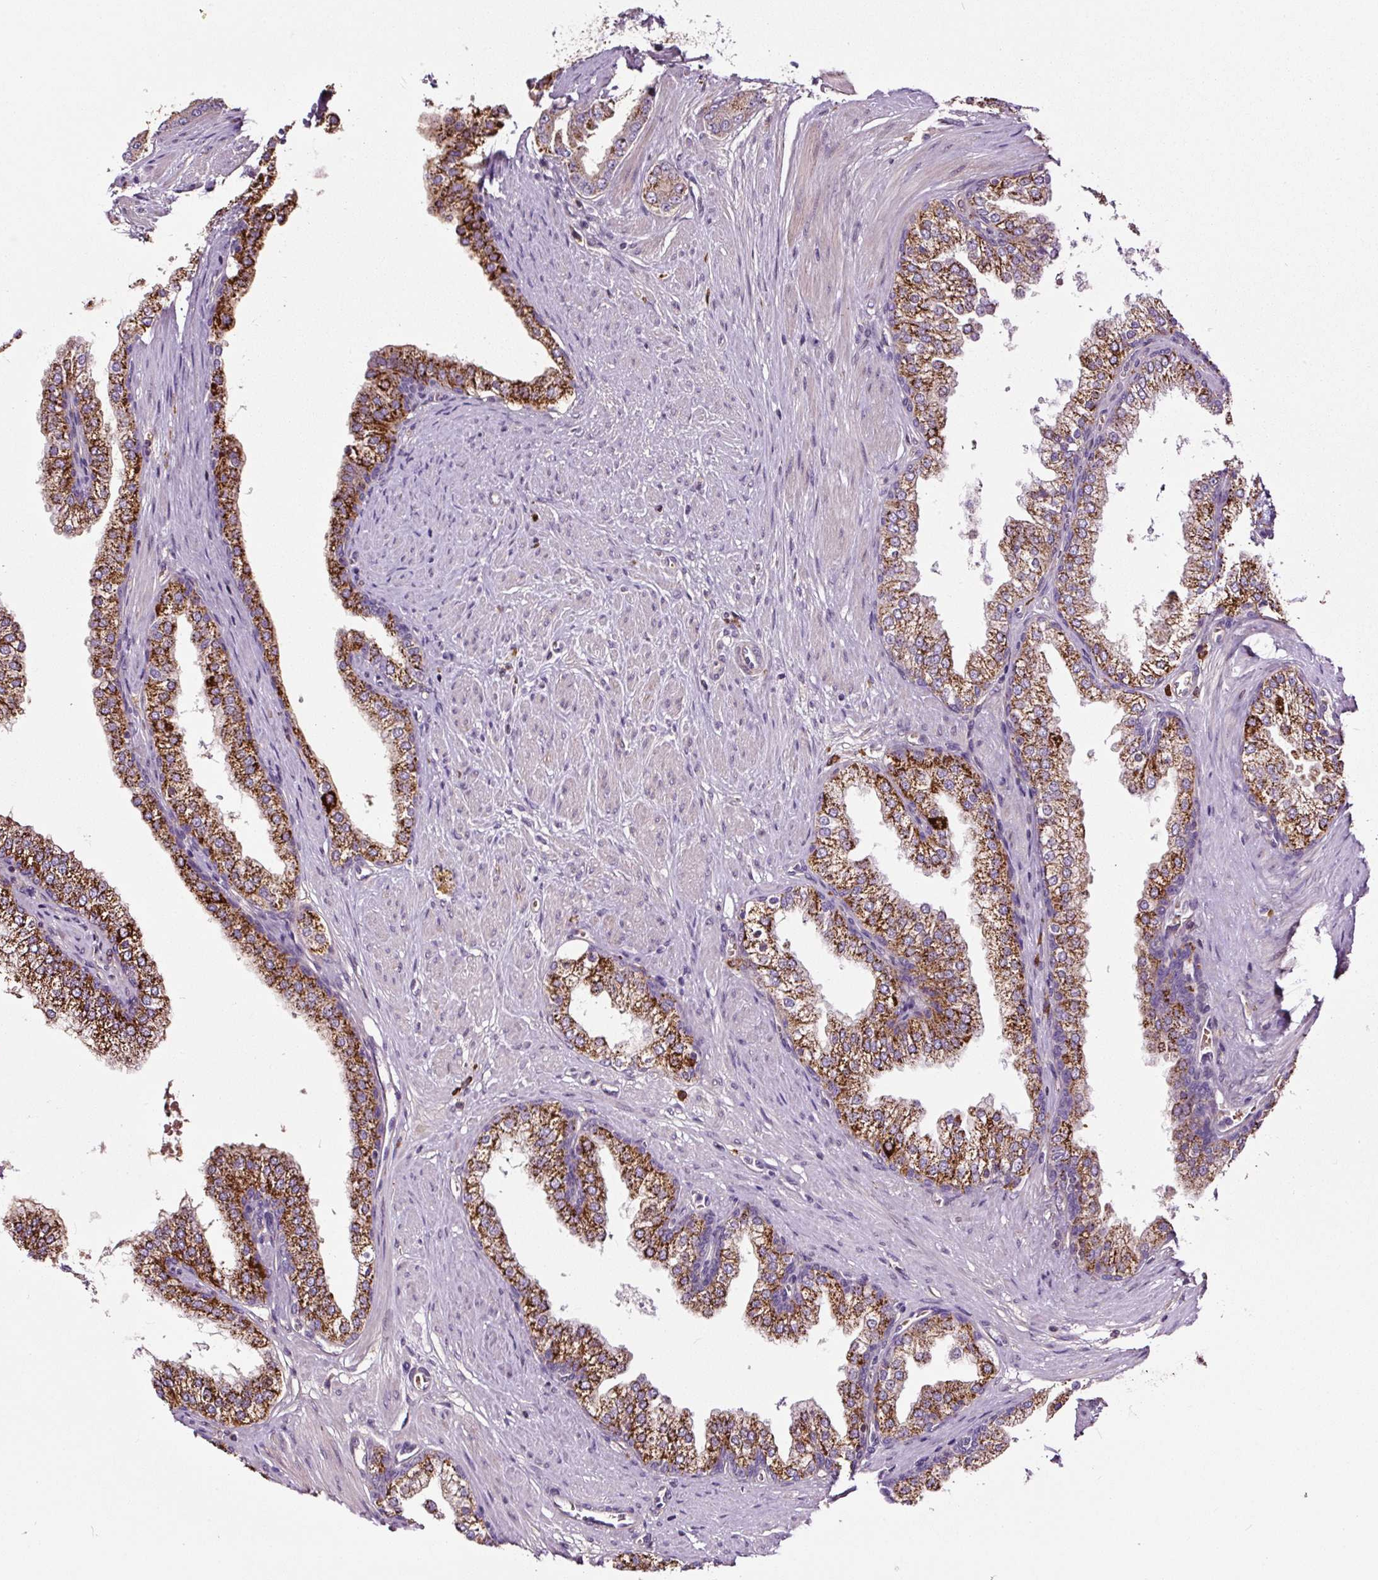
{"staining": {"intensity": "strong", "quantity": "25%-75%", "location": "cytoplasmic/membranous"}, "tissue": "prostate cancer", "cell_type": "Tumor cells", "image_type": "cancer", "snomed": [{"axis": "morphology", "description": "Adenocarcinoma, Low grade"}, {"axis": "topography", "description": "Prostate"}], "caption": "Tumor cells exhibit high levels of strong cytoplasmic/membranous positivity in approximately 25%-75% of cells in prostate adenocarcinoma (low-grade). (IHC, brightfield microscopy, high magnification).", "gene": "LRRC24", "patient": {"sex": "male", "age": 42}}